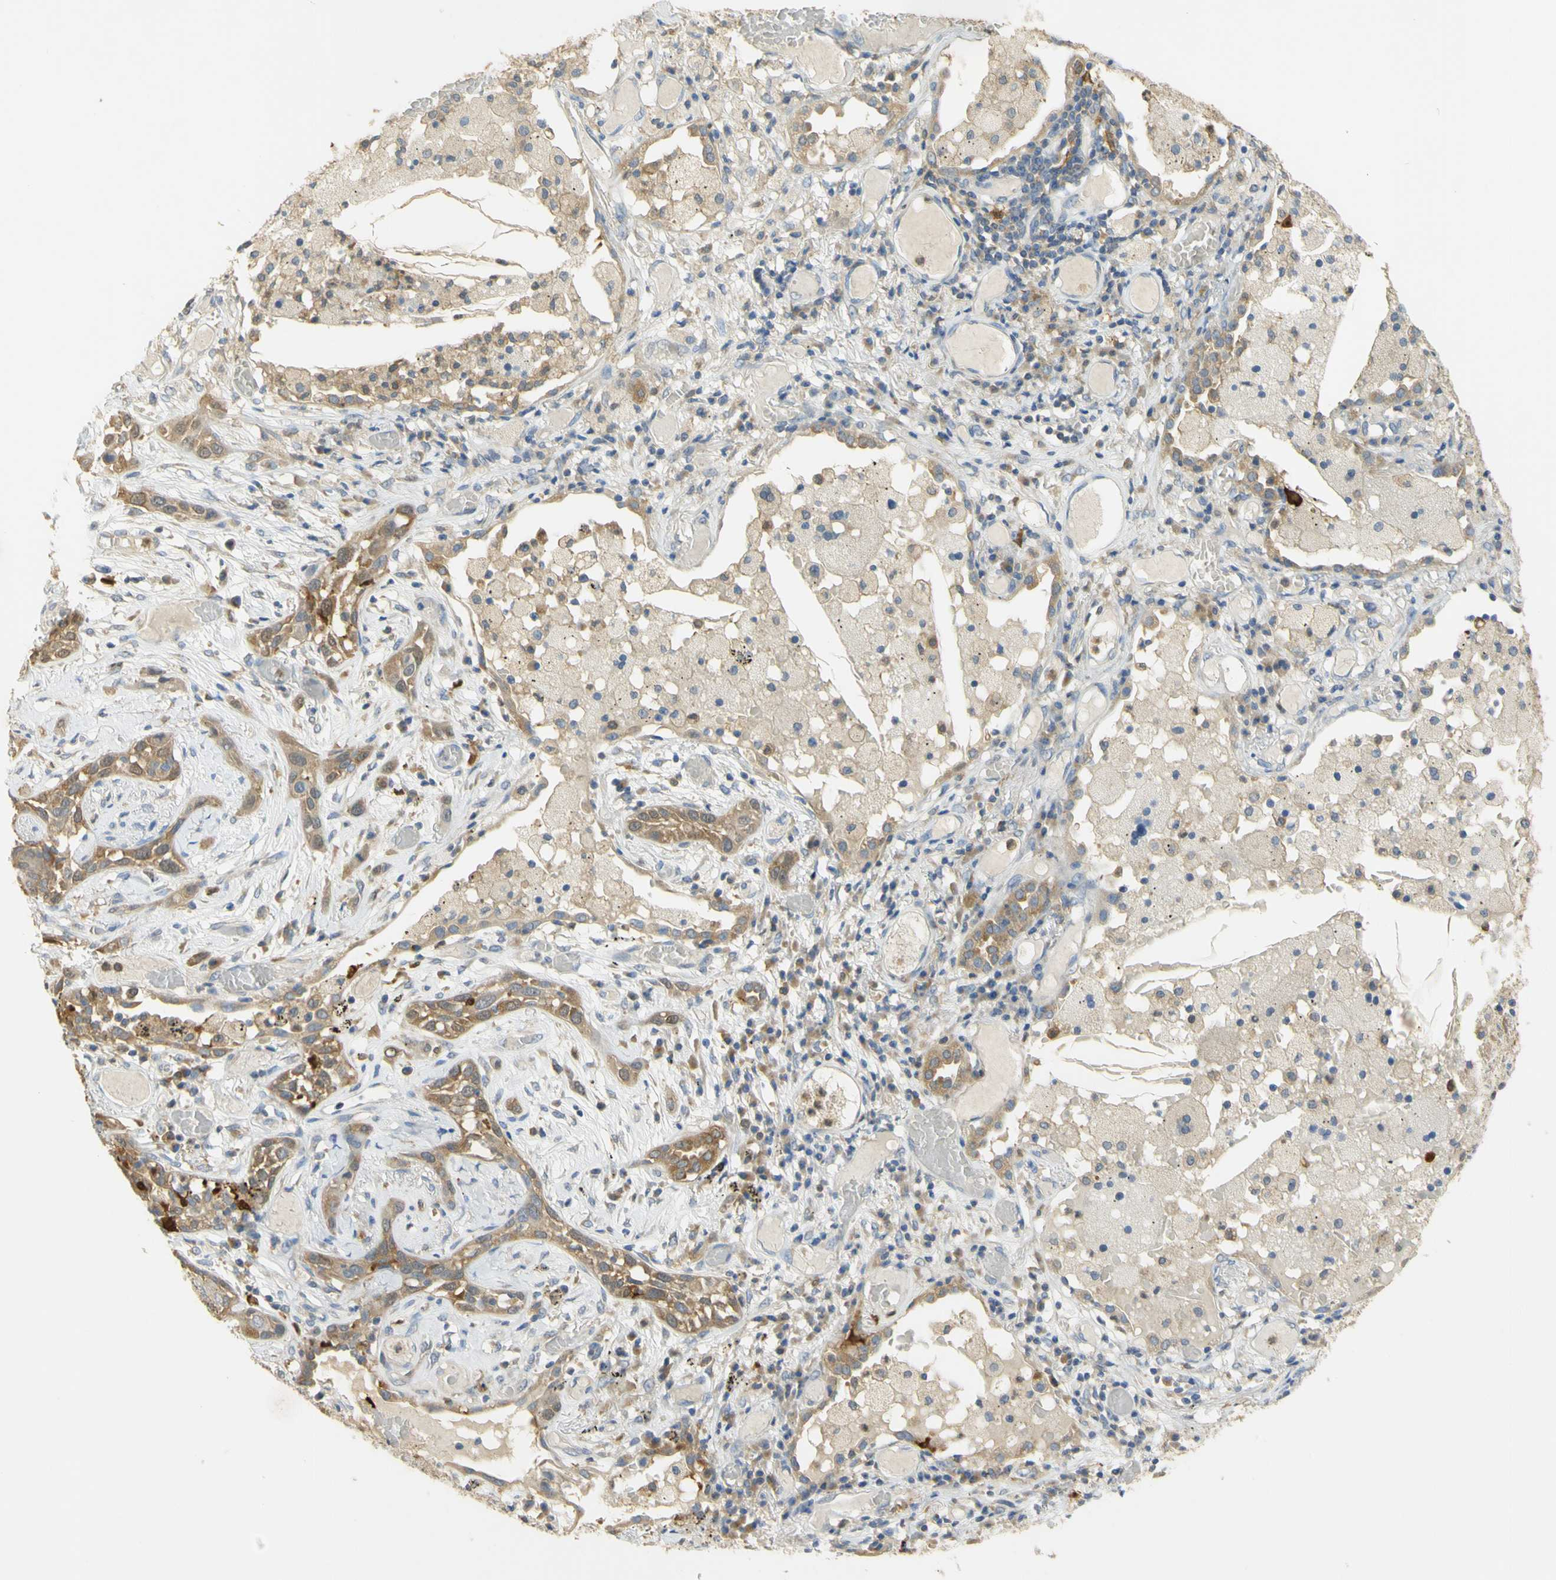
{"staining": {"intensity": "moderate", "quantity": ">75%", "location": "cytoplasmic/membranous"}, "tissue": "lung cancer", "cell_type": "Tumor cells", "image_type": "cancer", "snomed": [{"axis": "morphology", "description": "Squamous cell carcinoma, NOS"}, {"axis": "topography", "description": "Lung"}], "caption": "Immunohistochemical staining of lung squamous cell carcinoma displays medium levels of moderate cytoplasmic/membranous protein staining in approximately >75% of tumor cells. (Brightfield microscopy of DAB IHC at high magnification).", "gene": "PAK1", "patient": {"sex": "male", "age": 71}}